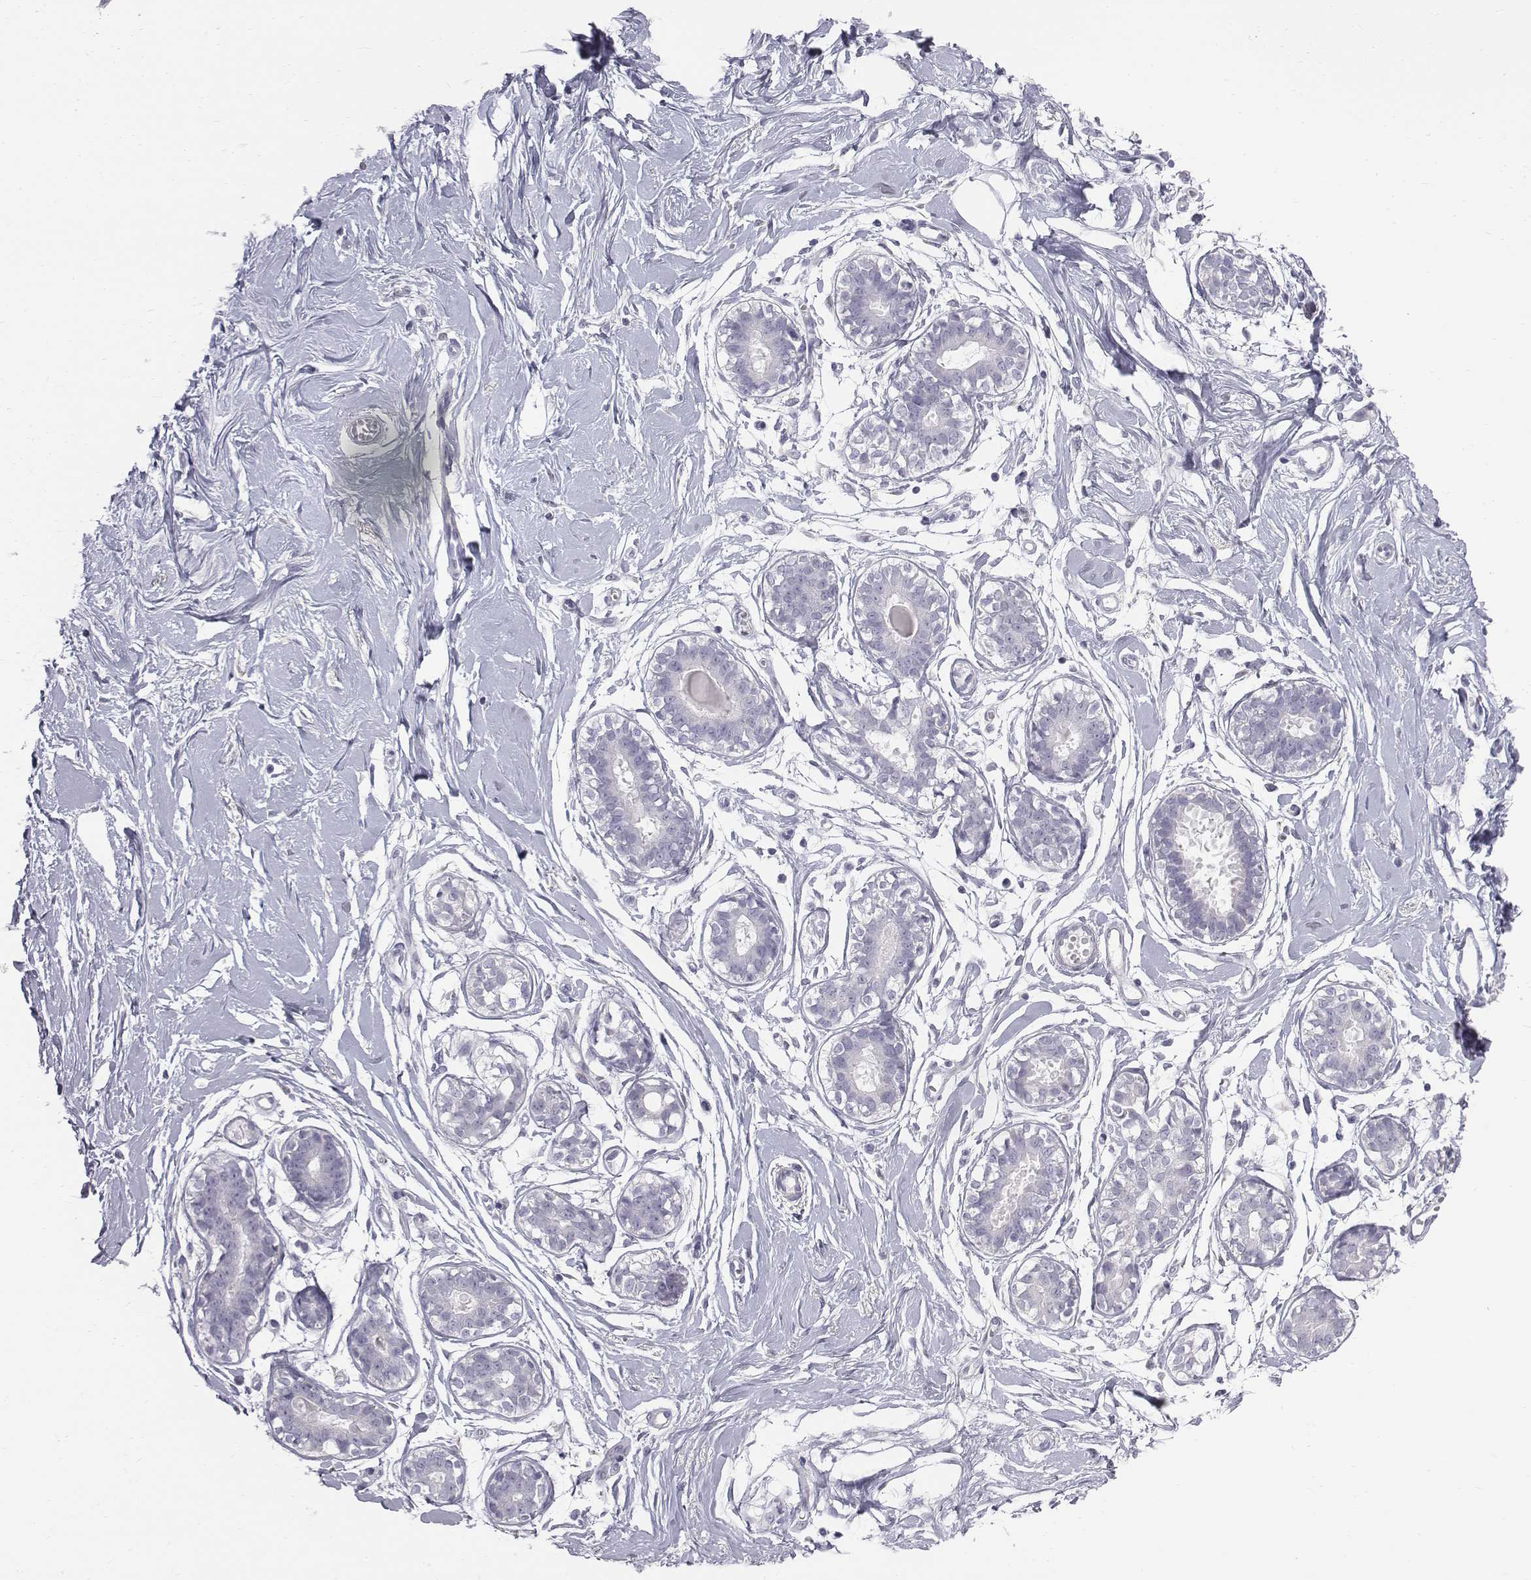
{"staining": {"intensity": "negative", "quantity": "none", "location": "none"}, "tissue": "breast", "cell_type": "Adipocytes", "image_type": "normal", "snomed": [{"axis": "morphology", "description": "Normal tissue, NOS"}, {"axis": "topography", "description": "Breast"}], "caption": "Adipocytes are negative for brown protein staining in unremarkable breast. (DAB (3,3'-diaminobenzidine) immunohistochemistry (IHC), high magnification).", "gene": "C6orf58", "patient": {"sex": "female", "age": 49}}